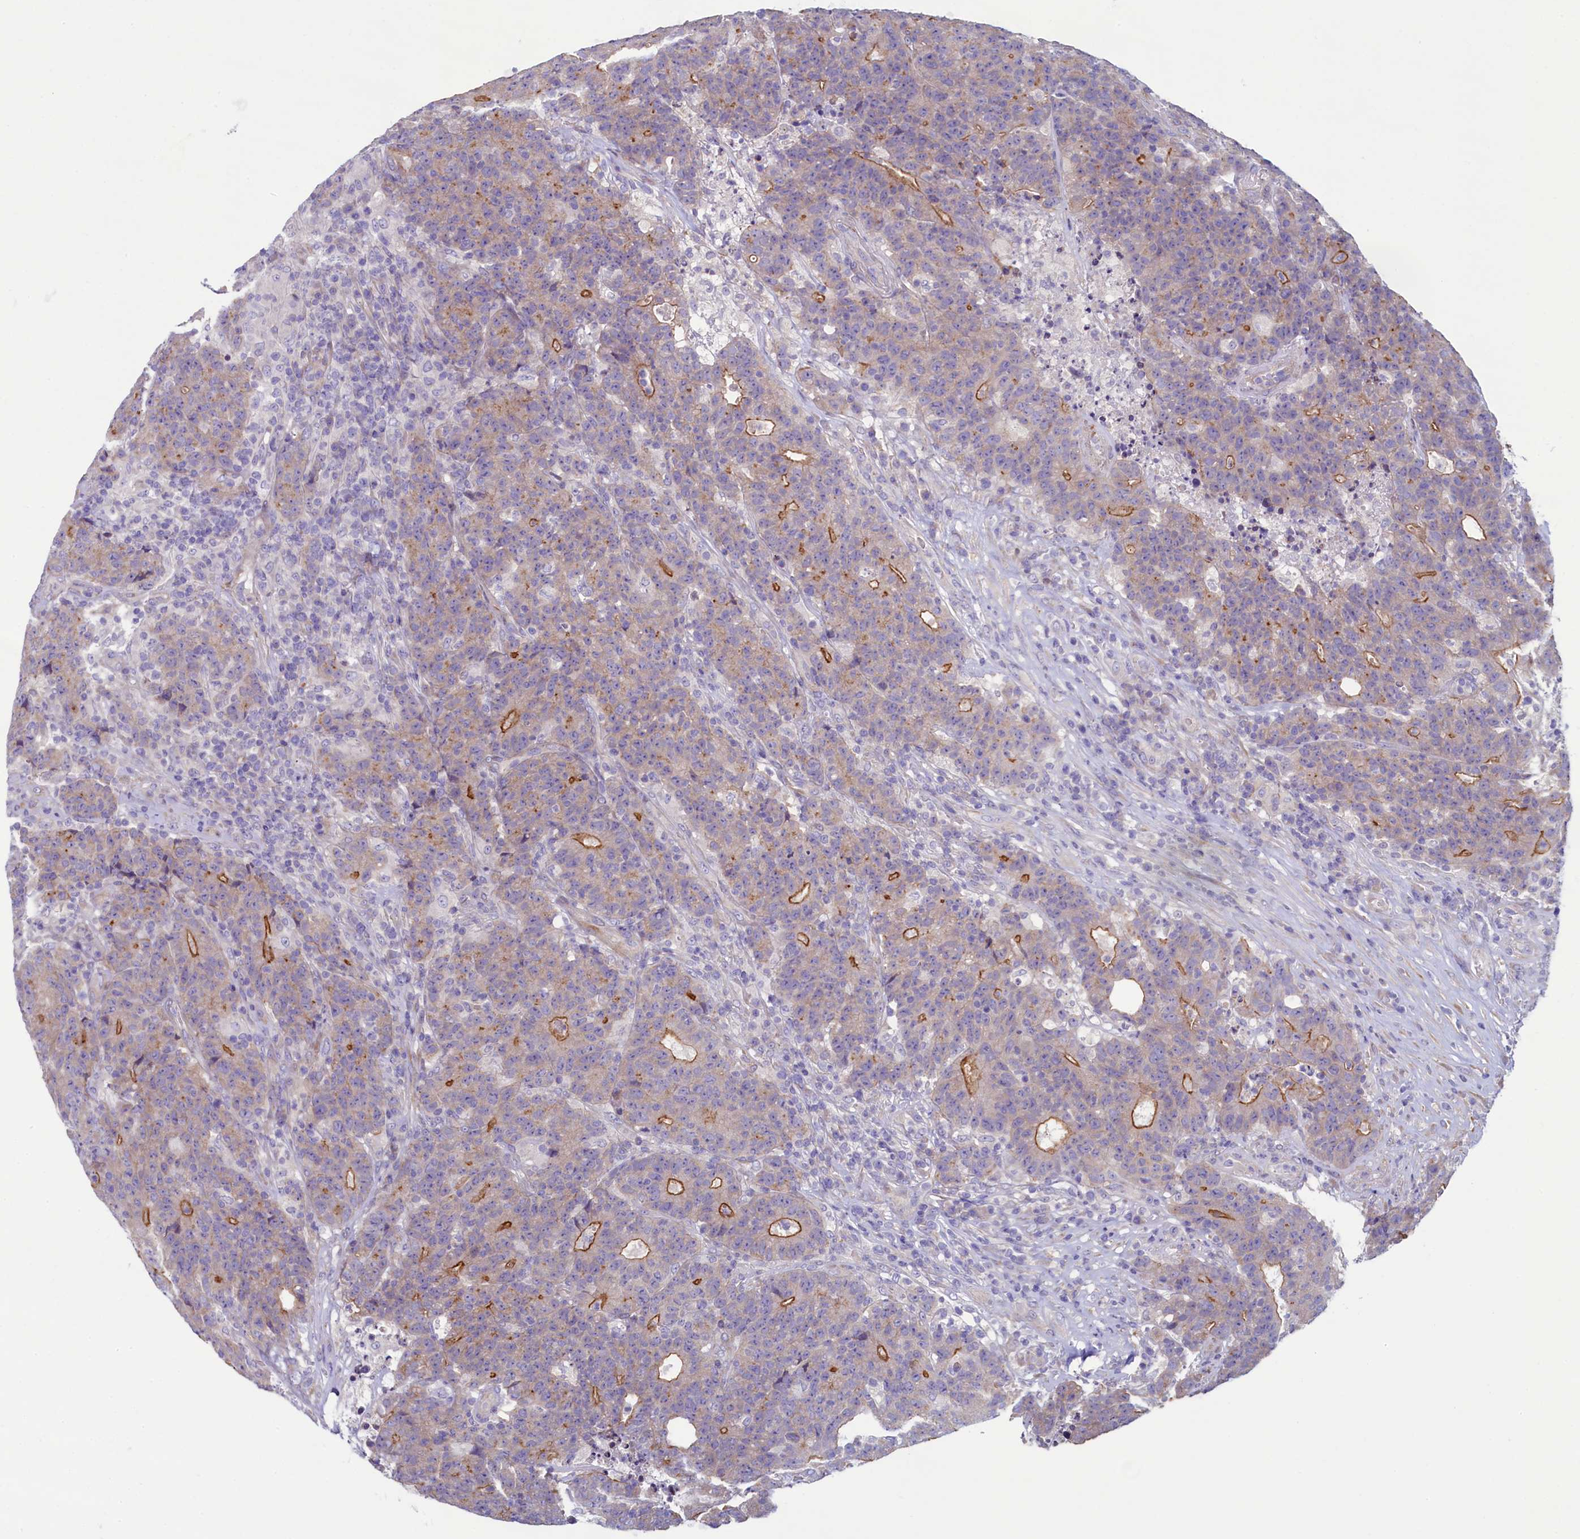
{"staining": {"intensity": "moderate", "quantity": "<25%", "location": "cytoplasmic/membranous"}, "tissue": "colorectal cancer", "cell_type": "Tumor cells", "image_type": "cancer", "snomed": [{"axis": "morphology", "description": "Adenocarcinoma, NOS"}, {"axis": "topography", "description": "Colon"}], "caption": "This micrograph reveals immunohistochemistry staining of colorectal cancer, with low moderate cytoplasmic/membranous expression in approximately <25% of tumor cells.", "gene": "KRBOX5", "patient": {"sex": "female", "age": 75}}